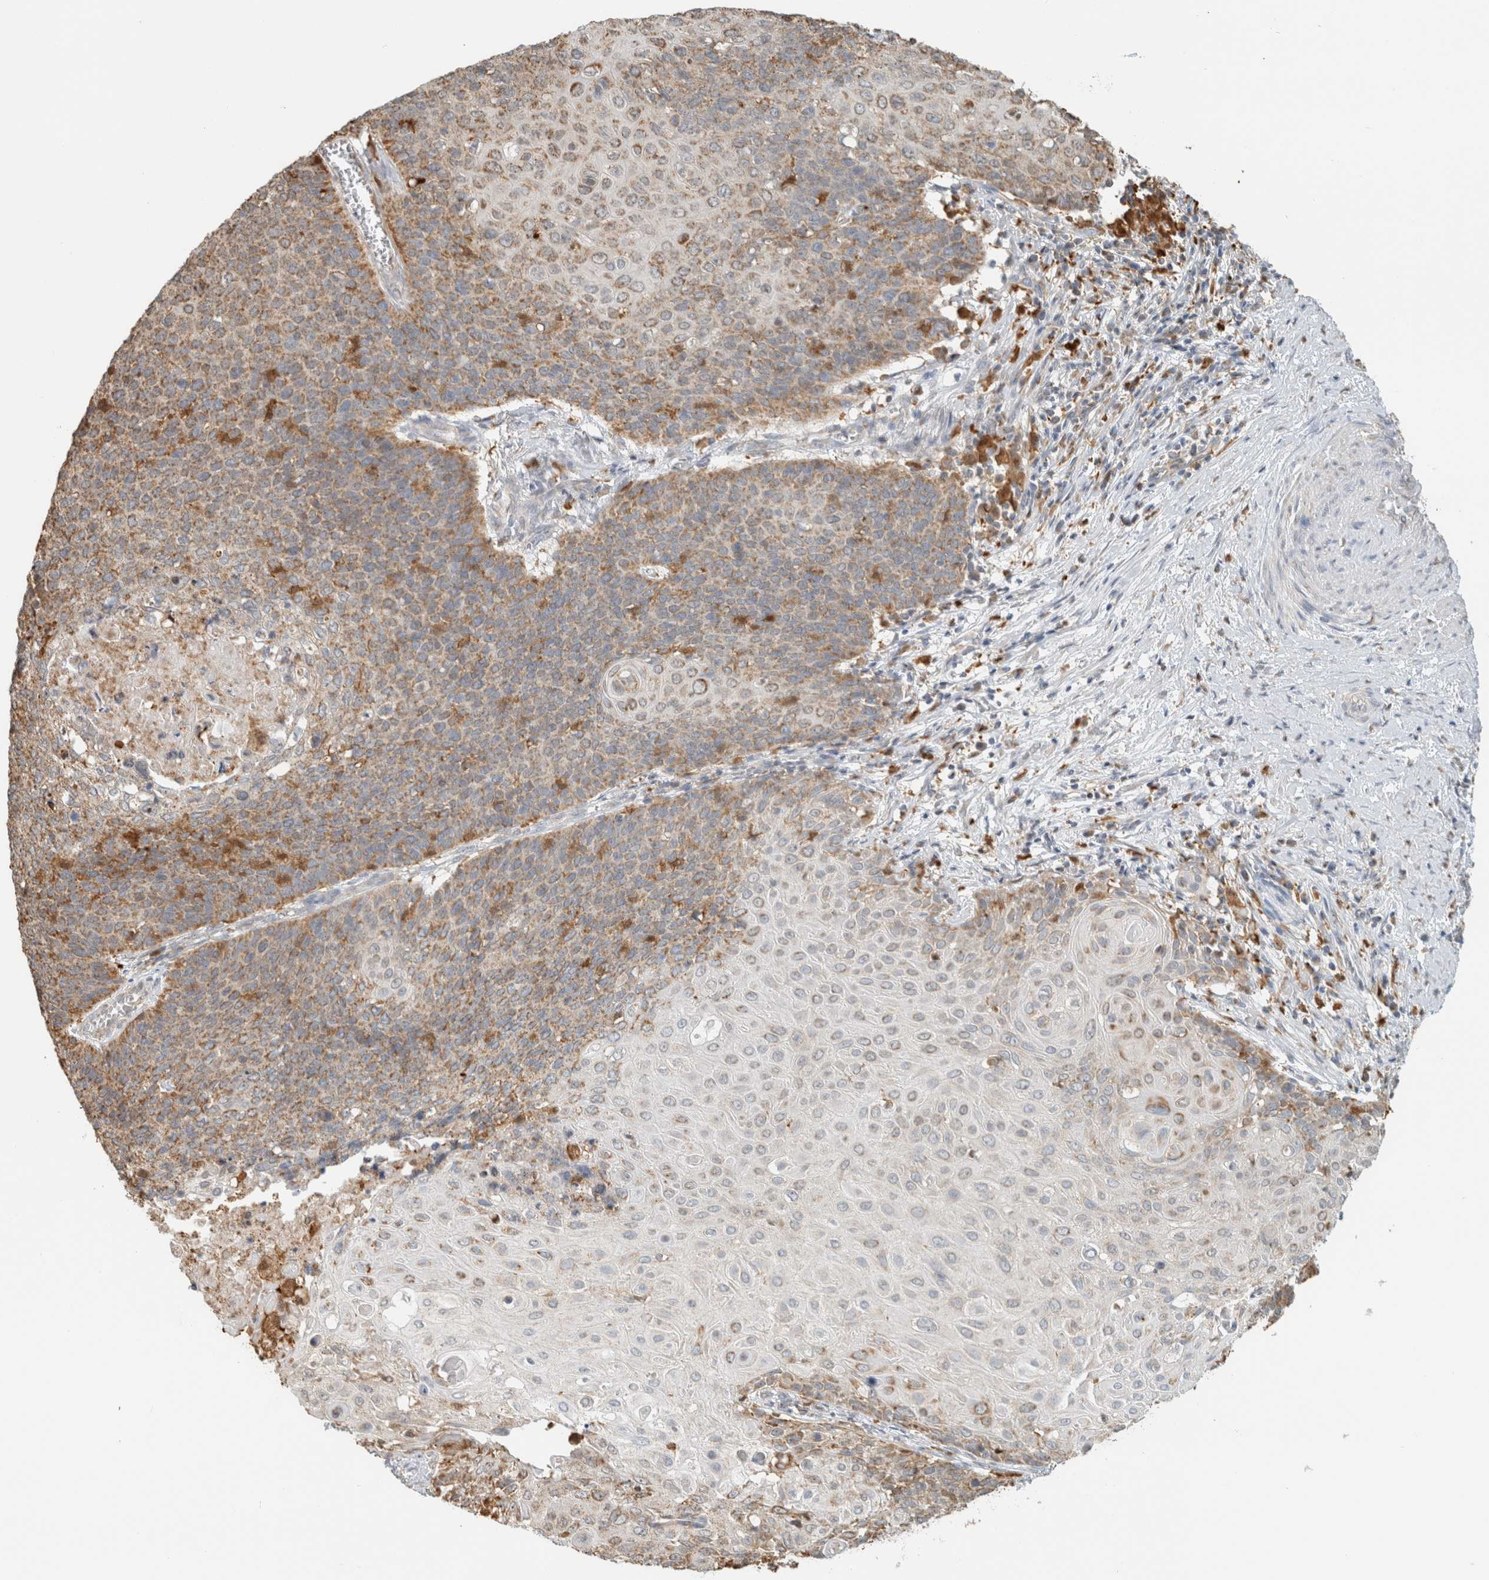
{"staining": {"intensity": "moderate", "quantity": "25%-75%", "location": "cytoplasmic/membranous"}, "tissue": "cervical cancer", "cell_type": "Tumor cells", "image_type": "cancer", "snomed": [{"axis": "morphology", "description": "Squamous cell carcinoma, NOS"}, {"axis": "topography", "description": "Cervix"}], "caption": "Protein staining reveals moderate cytoplasmic/membranous positivity in approximately 25%-75% of tumor cells in cervical cancer. The staining was performed using DAB (3,3'-diaminobenzidine), with brown indicating positive protein expression. Nuclei are stained blue with hematoxylin.", "gene": "CAPG", "patient": {"sex": "female", "age": 39}}